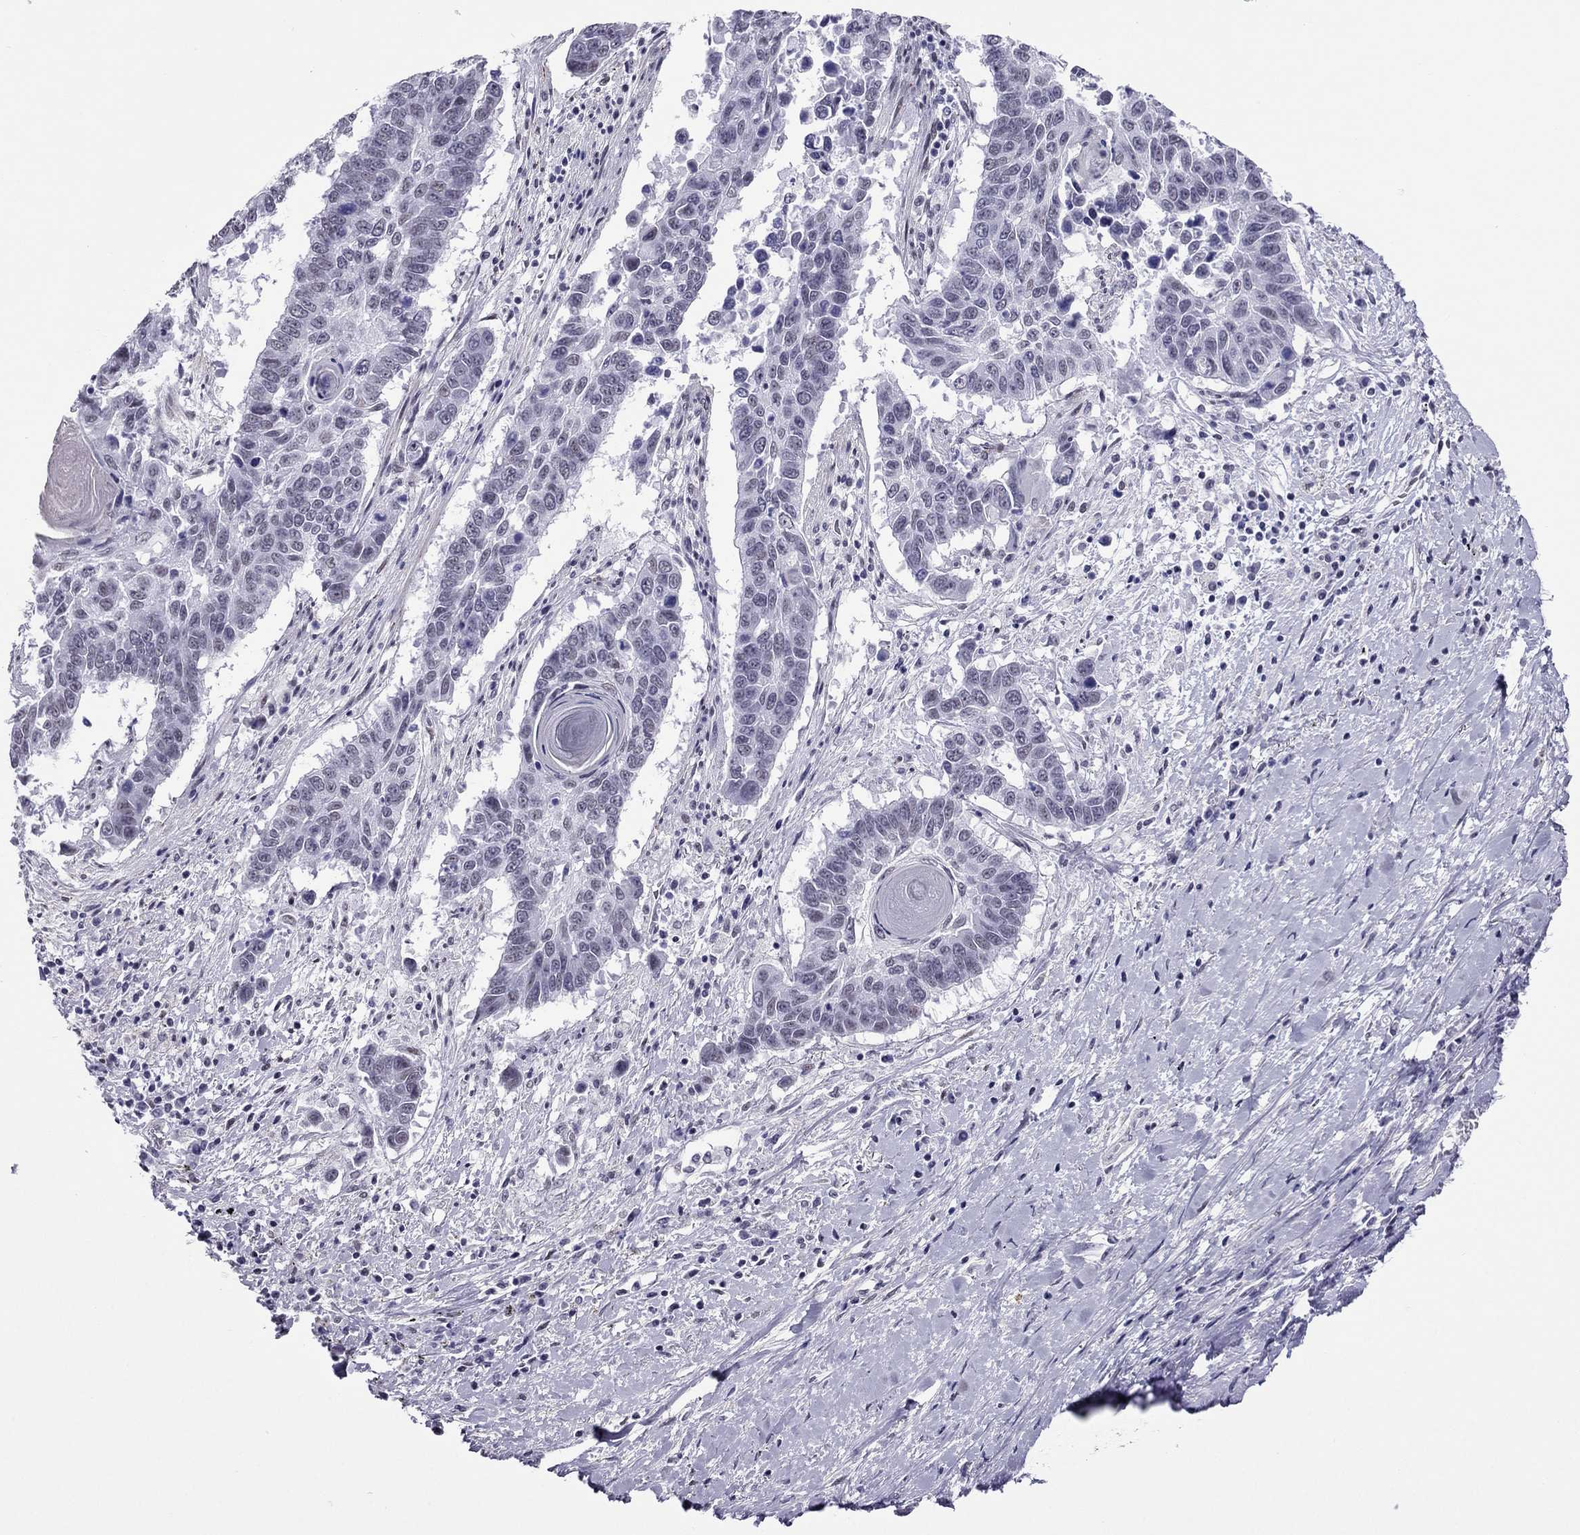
{"staining": {"intensity": "negative", "quantity": "none", "location": "none"}, "tissue": "lung cancer", "cell_type": "Tumor cells", "image_type": "cancer", "snomed": [{"axis": "morphology", "description": "Squamous cell carcinoma, NOS"}, {"axis": "topography", "description": "Lung"}], "caption": "A histopathology image of human lung cancer (squamous cell carcinoma) is negative for staining in tumor cells. Brightfield microscopy of immunohistochemistry stained with DAB (brown) and hematoxylin (blue), captured at high magnification.", "gene": "ZNF646", "patient": {"sex": "male", "age": 73}}